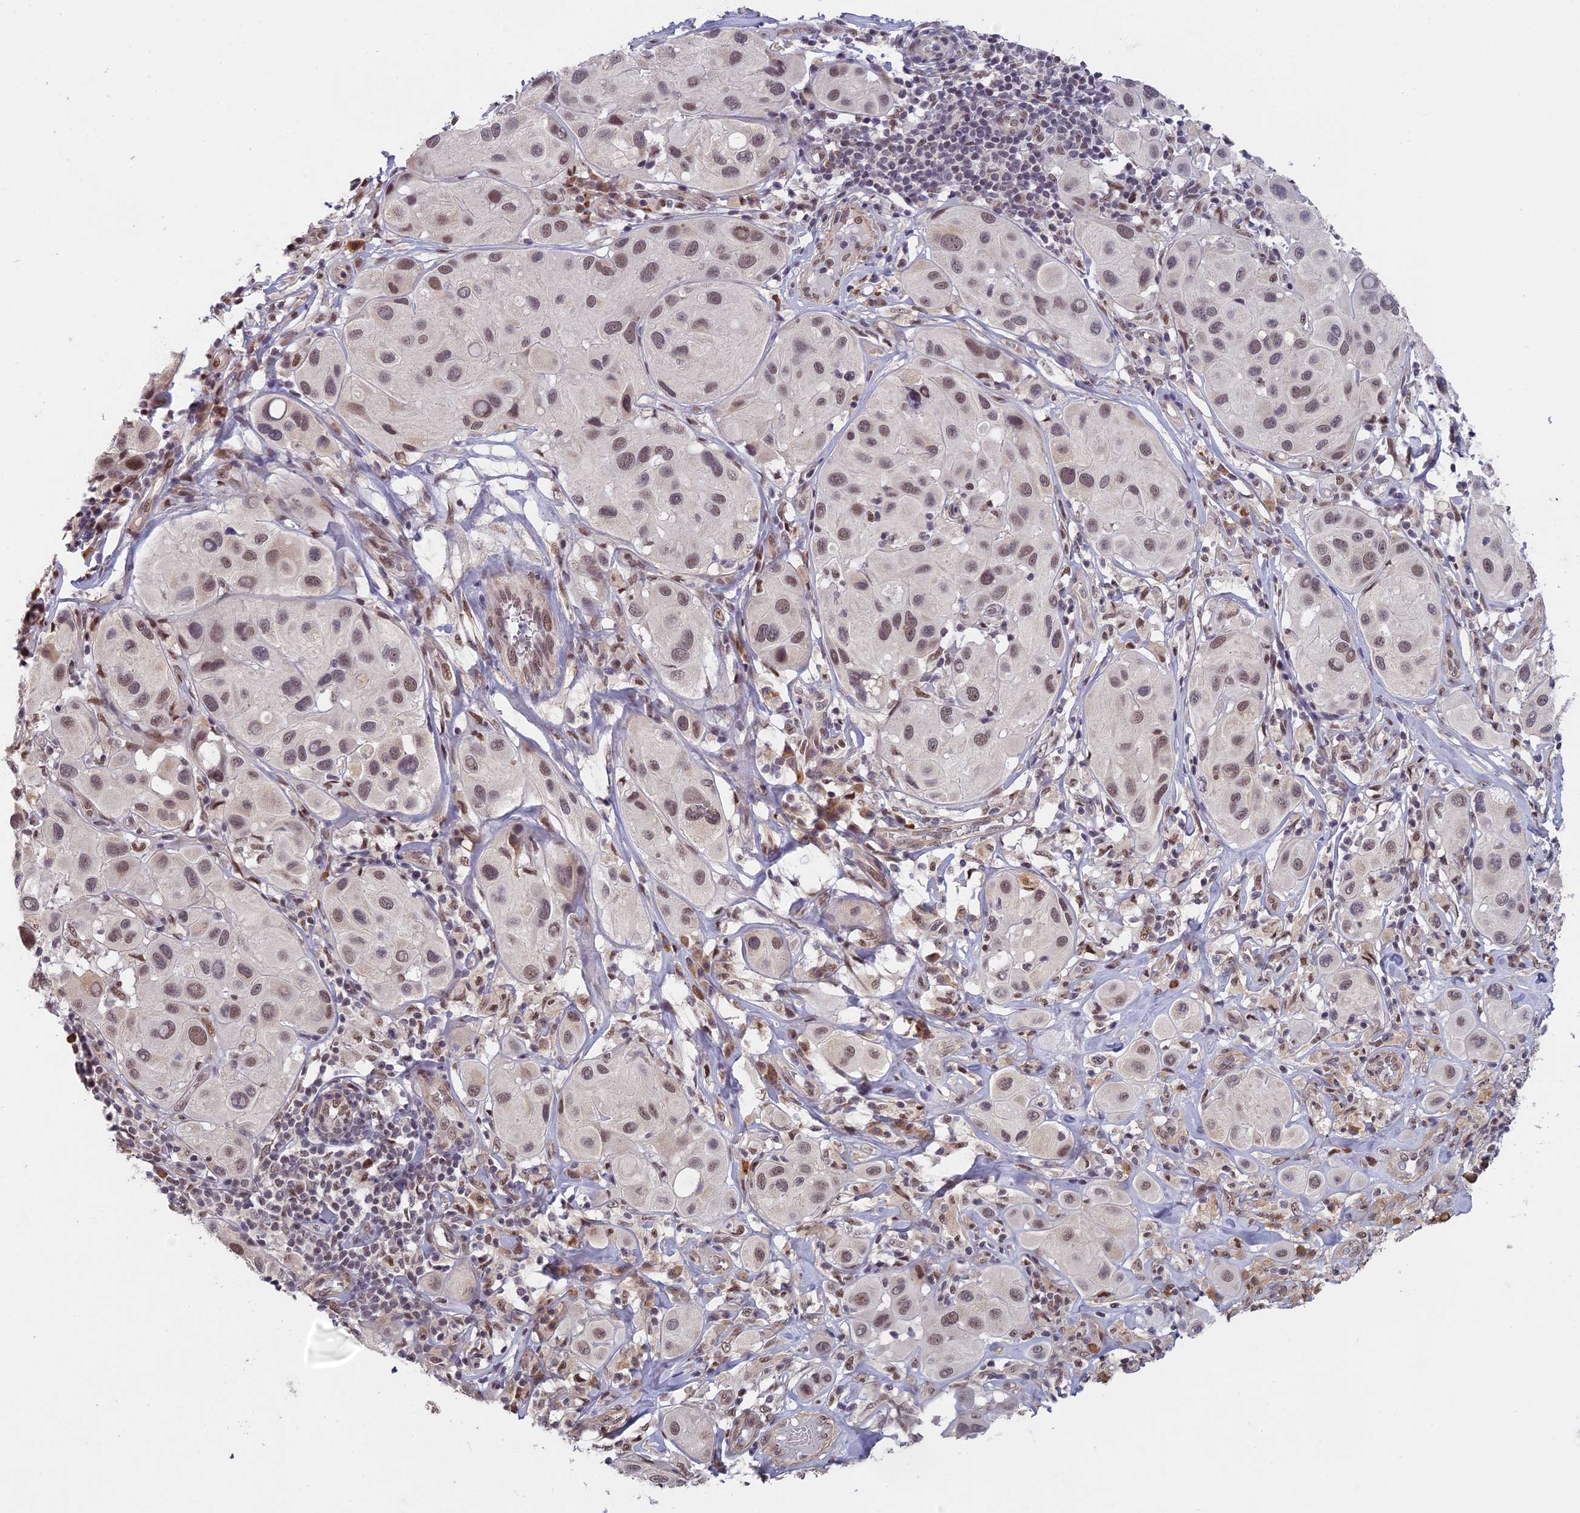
{"staining": {"intensity": "weak", "quantity": "25%-75%", "location": "nuclear"}, "tissue": "melanoma", "cell_type": "Tumor cells", "image_type": "cancer", "snomed": [{"axis": "morphology", "description": "Malignant melanoma, Metastatic site"}, {"axis": "topography", "description": "Skin"}], "caption": "Immunohistochemistry (IHC) image of neoplastic tissue: human melanoma stained using immunohistochemistry (IHC) shows low levels of weak protein expression localized specifically in the nuclear of tumor cells, appearing as a nuclear brown color.", "gene": "MORF4L1", "patient": {"sex": "male", "age": 41}}